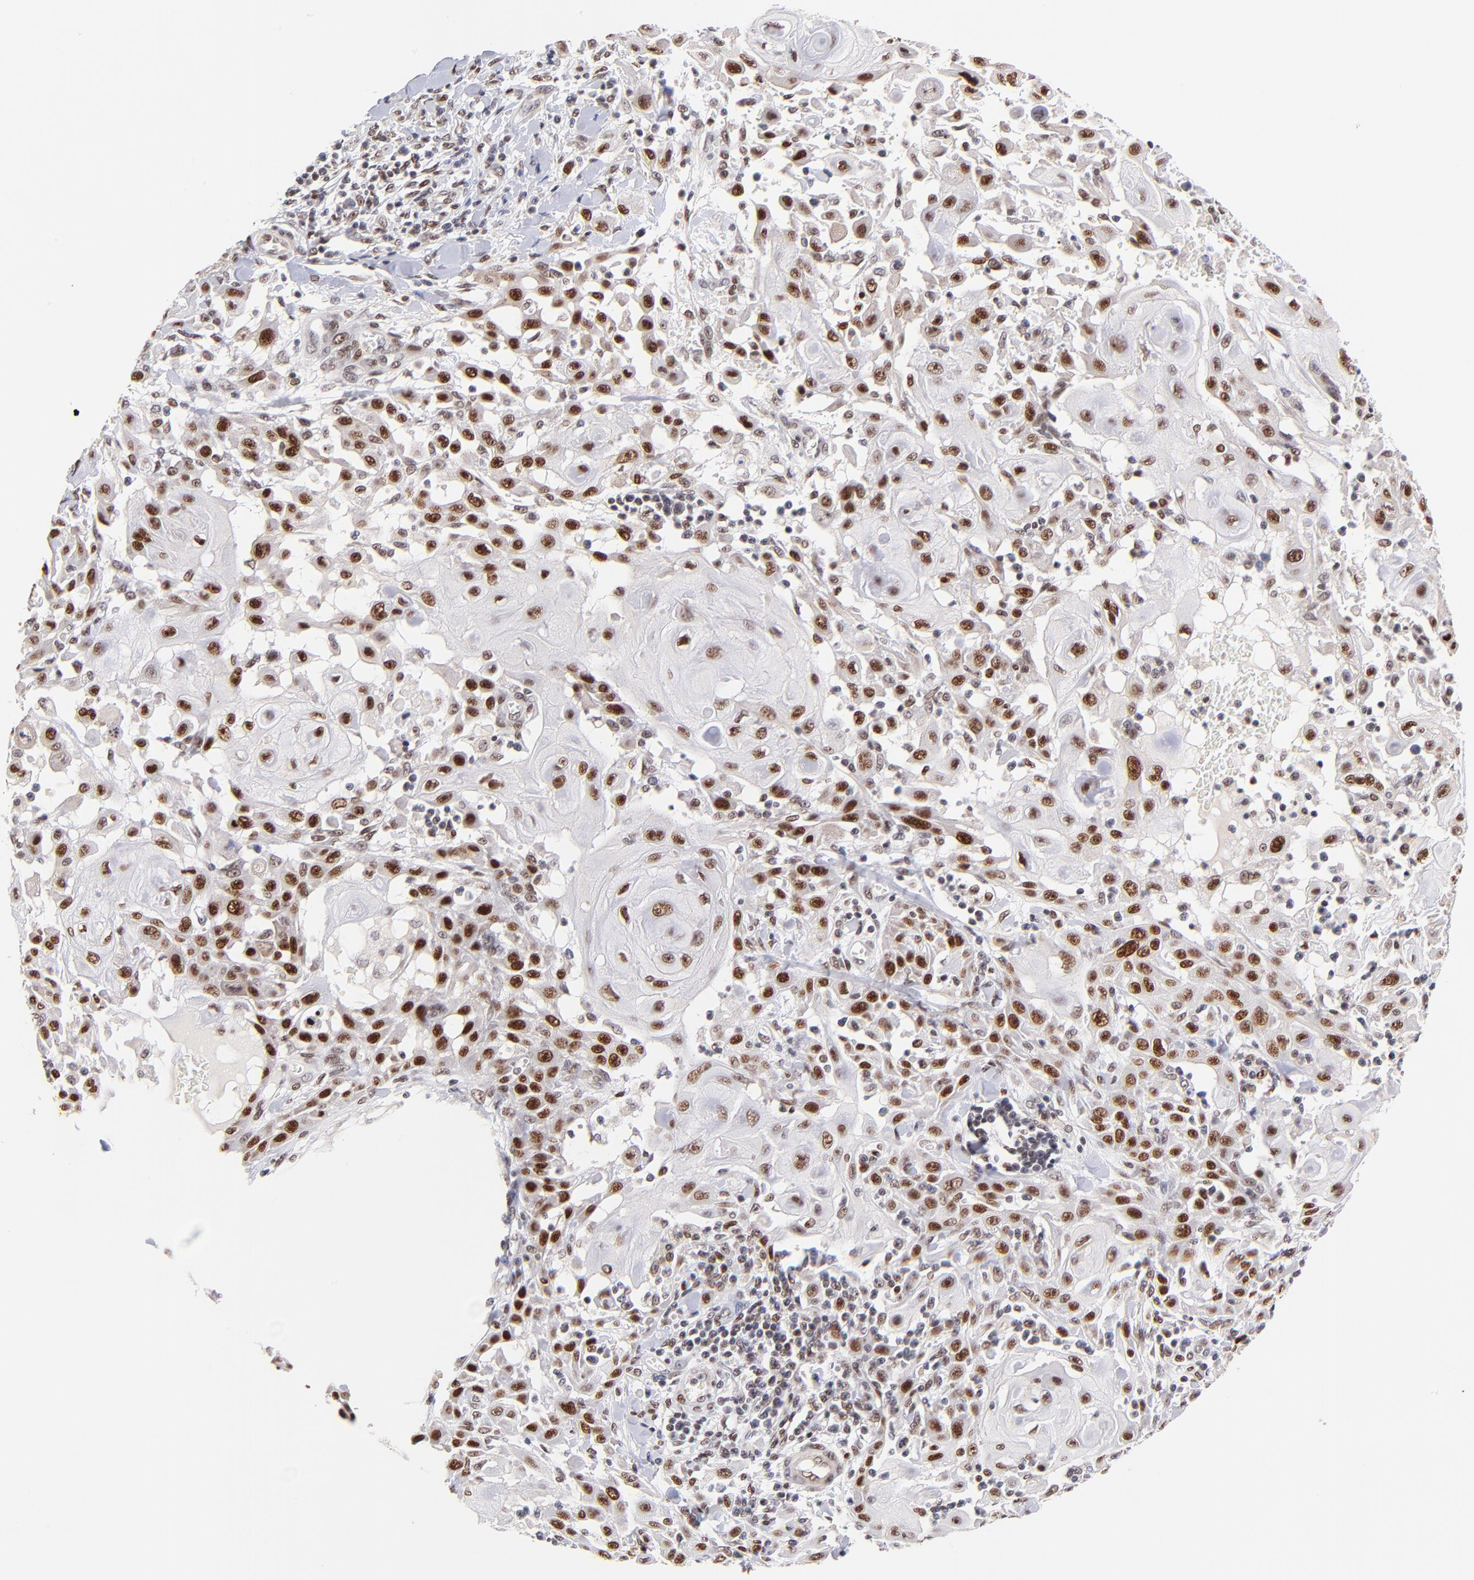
{"staining": {"intensity": "moderate", "quantity": ">75%", "location": "nuclear"}, "tissue": "skin cancer", "cell_type": "Tumor cells", "image_type": "cancer", "snomed": [{"axis": "morphology", "description": "Squamous cell carcinoma, NOS"}, {"axis": "topography", "description": "Skin"}], "caption": "A high-resolution micrograph shows IHC staining of skin cancer (squamous cell carcinoma), which exhibits moderate nuclear positivity in approximately >75% of tumor cells. (DAB (3,3'-diaminobenzidine) IHC, brown staining for protein, blue staining for nuclei).", "gene": "MIDEAS", "patient": {"sex": "male", "age": 24}}